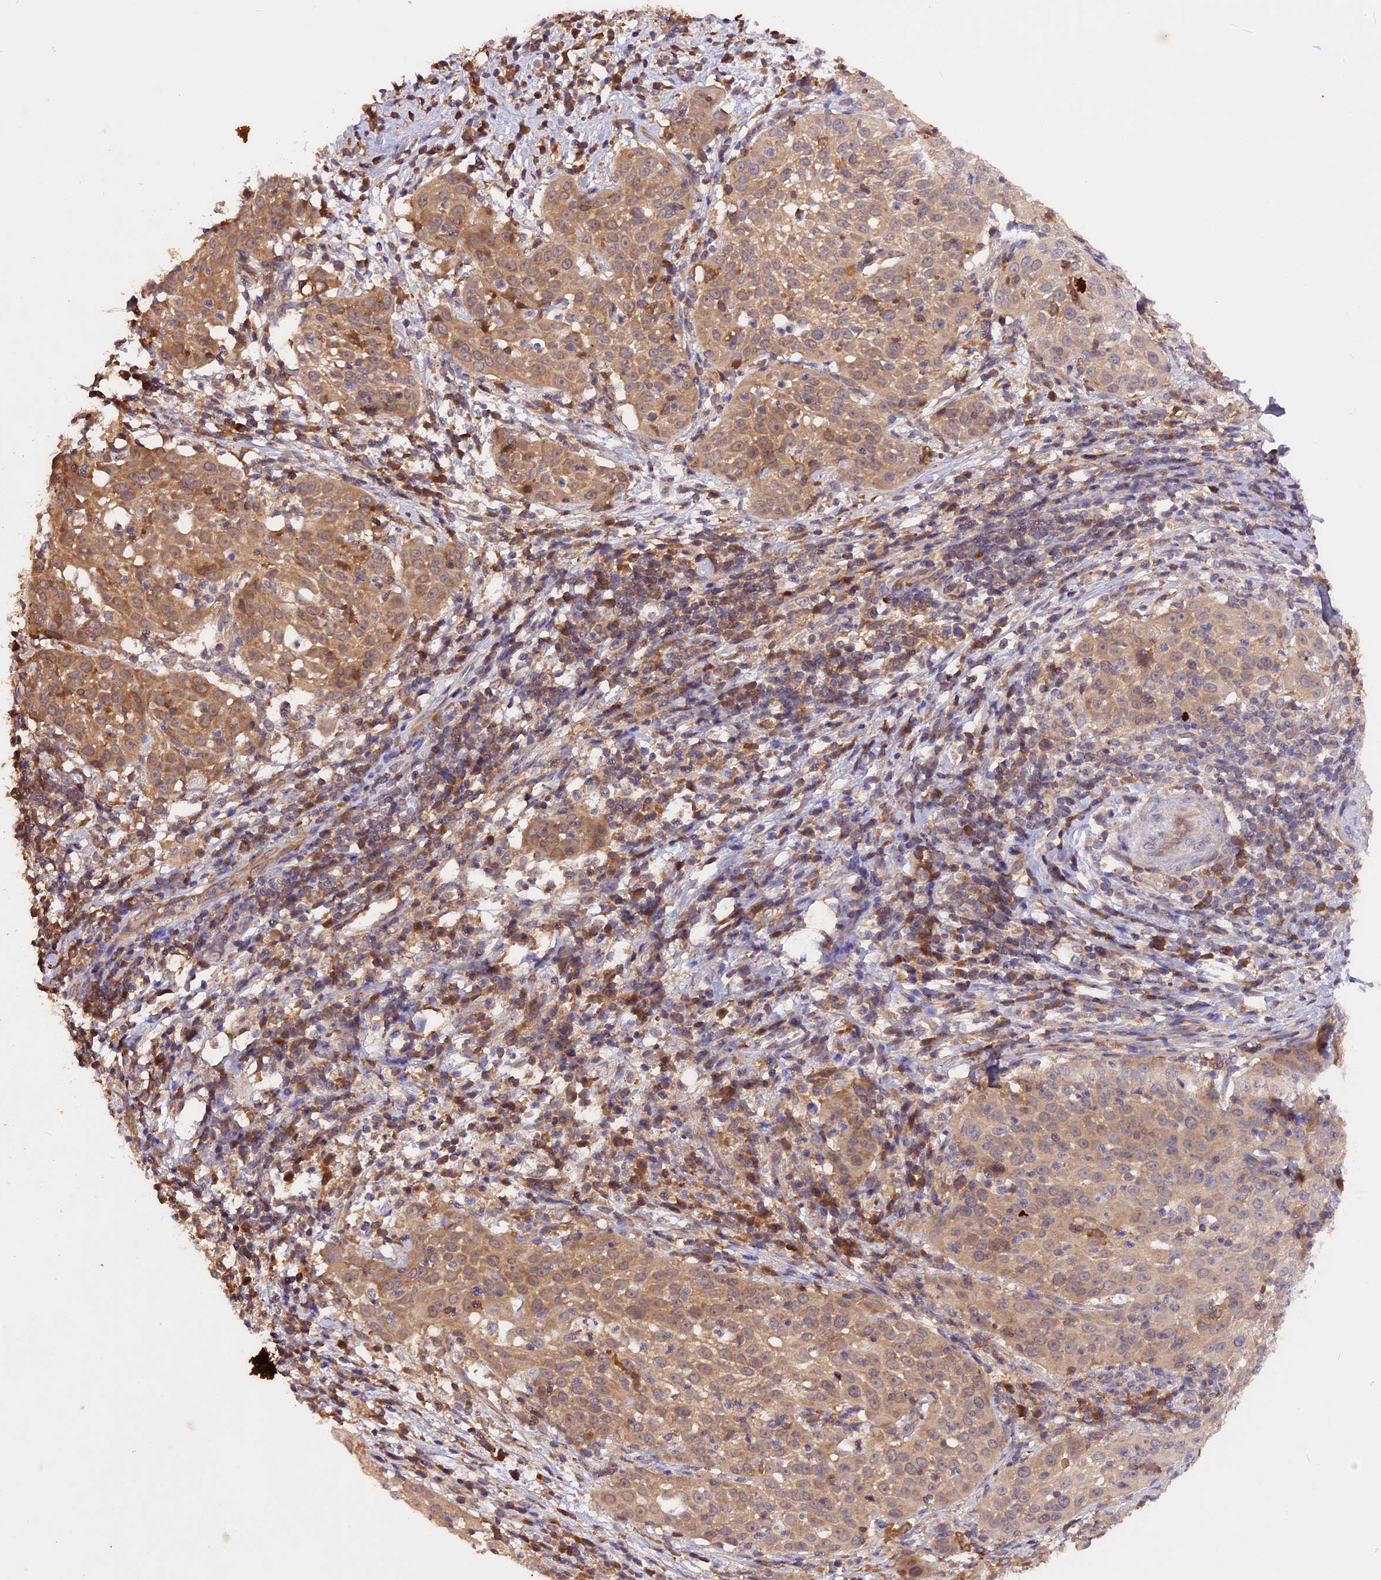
{"staining": {"intensity": "moderate", "quantity": ">75%", "location": "cytoplasmic/membranous"}, "tissue": "cervical cancer", "cell_type": "Tumor cells", "image_type": "cancer", "snomed": [{"axis": "morphology", "description": "Squamous cell carcinoma, NOS"}, {"axis": "topography", "description": "Cervix"}], "caption": "Tumor cells exhibit medium levels of moderate cytoplasmic/membranous positivity in about >75% of cells in human cervical cancer. Immunohistochemistry stains the protein of interest in brown and the nuclei are stained blue.", "gene": "MARK4", "patient": {"sex": "female", "age": 57}}